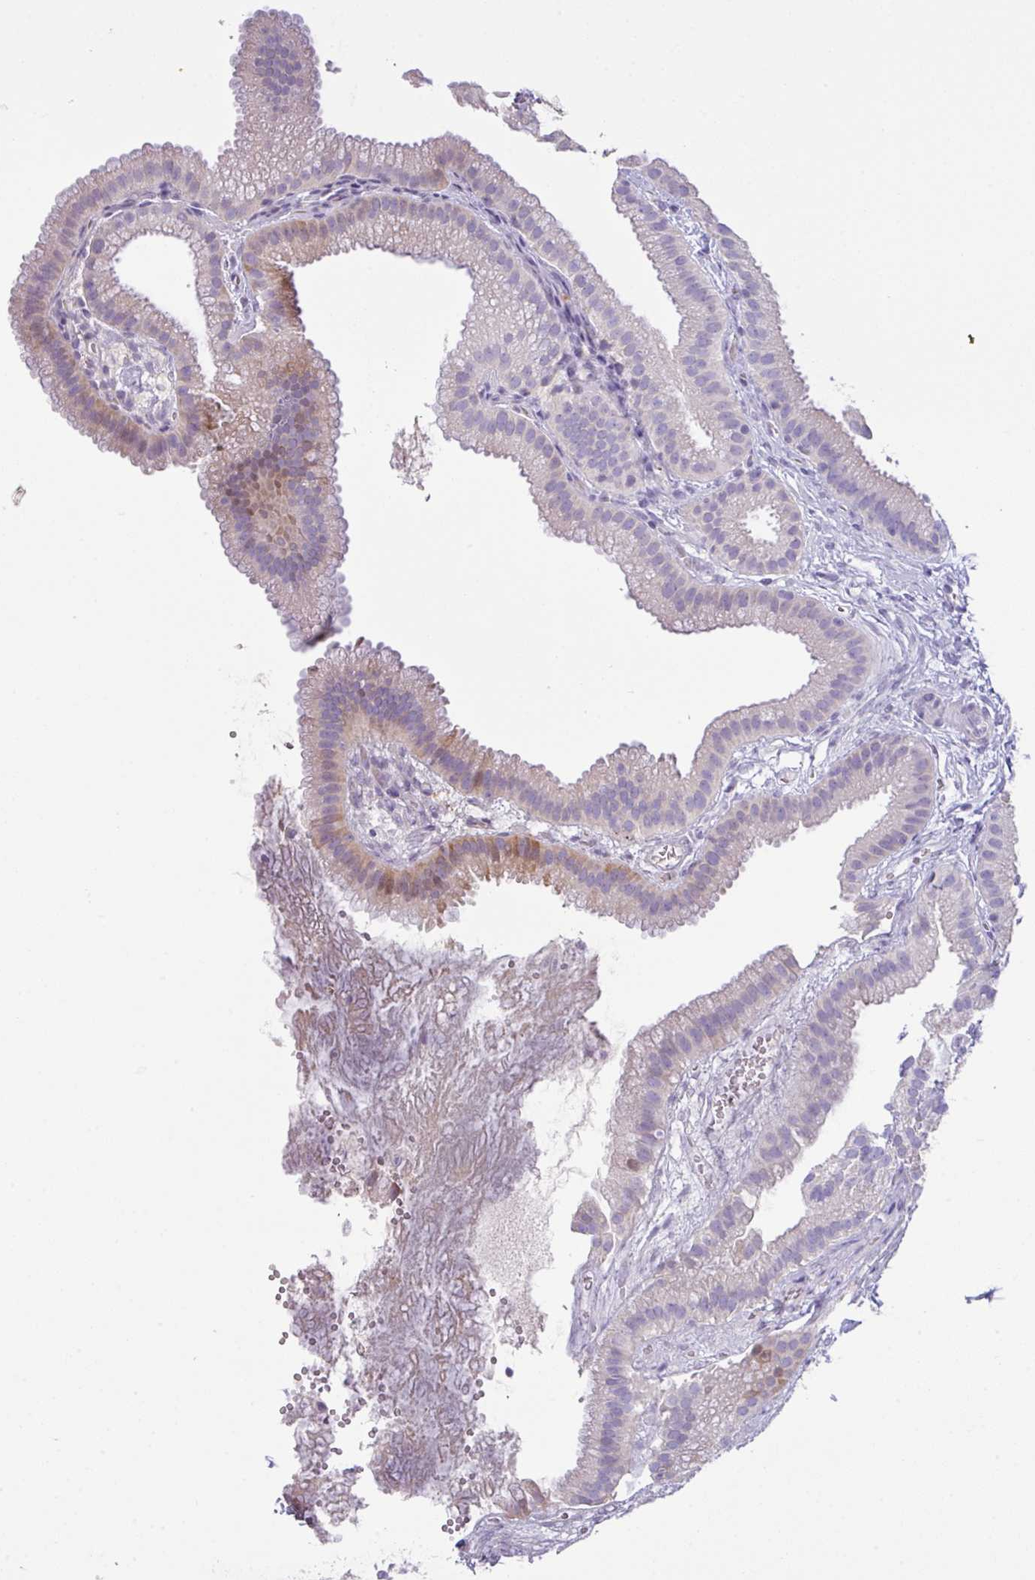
{"staining": {"intensity": "moderate", "quantity": "<25%", "location": "cytoplasmic/membranous"}, "tissue": "gallbladder", "cell_type": "Glandular cells", "image_type": "normal", "snomed": [{"axis": "morphology", "description": "Normal tissue, NOS"}, {"axis": "topography", "description": "Gallbladder"}], "caption": "Immunohistochemistry of normal human gallbladder shows low levels of moderate cytoplasmic/membranous expression in about <25% of glandular cells. (IHC, brightfield microscopy, high magnification).", "gene": "OR6C6", "patient": {"sex": "female", "age": 63}}